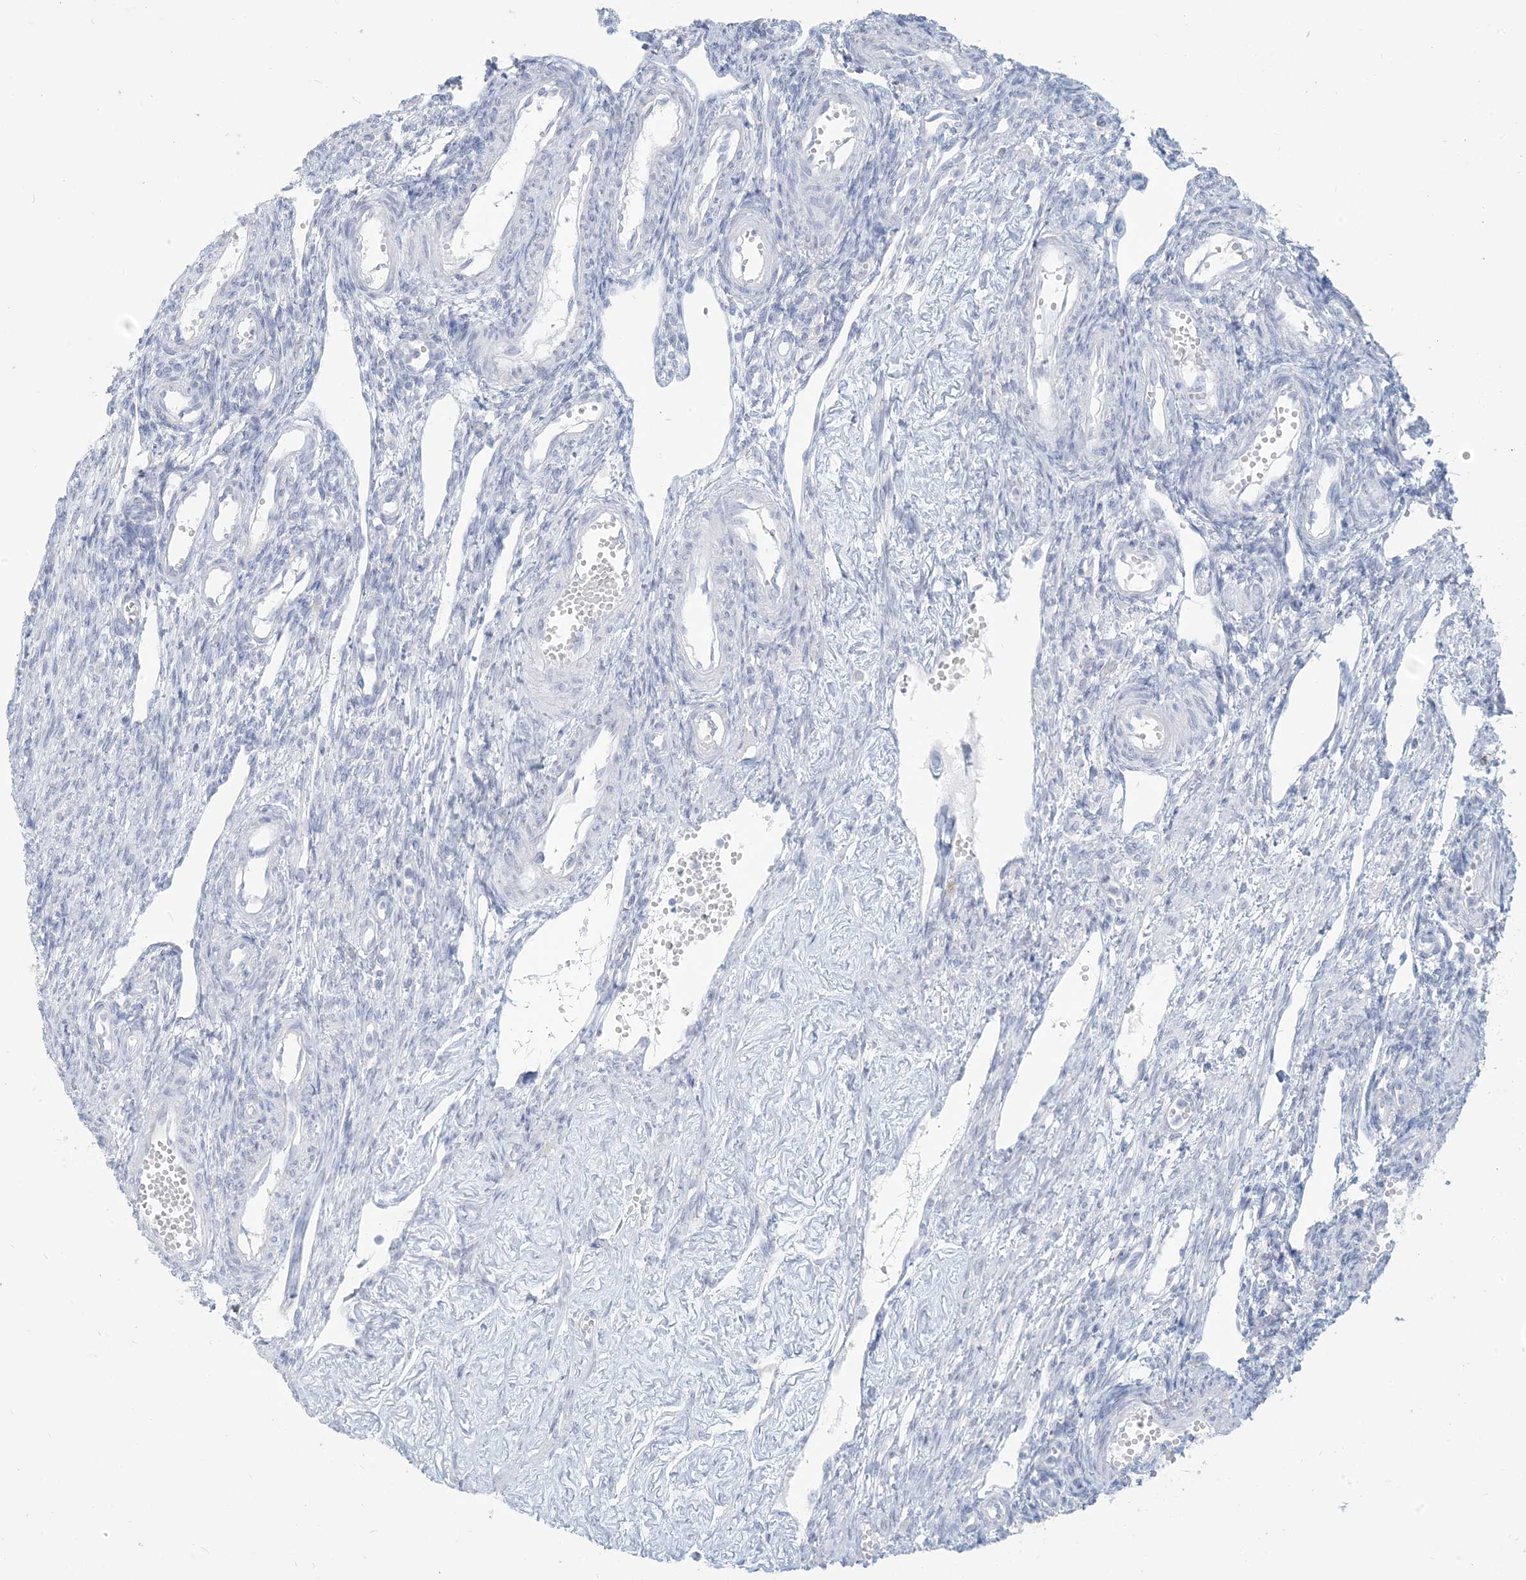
{"staining": {"intensity": "negative", "quantity": "none", "location": "none"}, "tissue": "ovary", "cell_type": "Follicle cells", "image_type": "normal", "snomed": [{"axis": "morphology", "description": "Normal tissue, NOS"}, {"axis": "morphology", "description": "Cyst, NOS"}, {"axis": "topography", "description": "Ovary"}], "caption": "The photomicrograph demonstrates no staining of follicle cells in benign ovary. (DAB IHC visualized using brightfield microscopy, high magnification).", "gene": "HLA", "patient": {"sex": "female", "age": 33}}